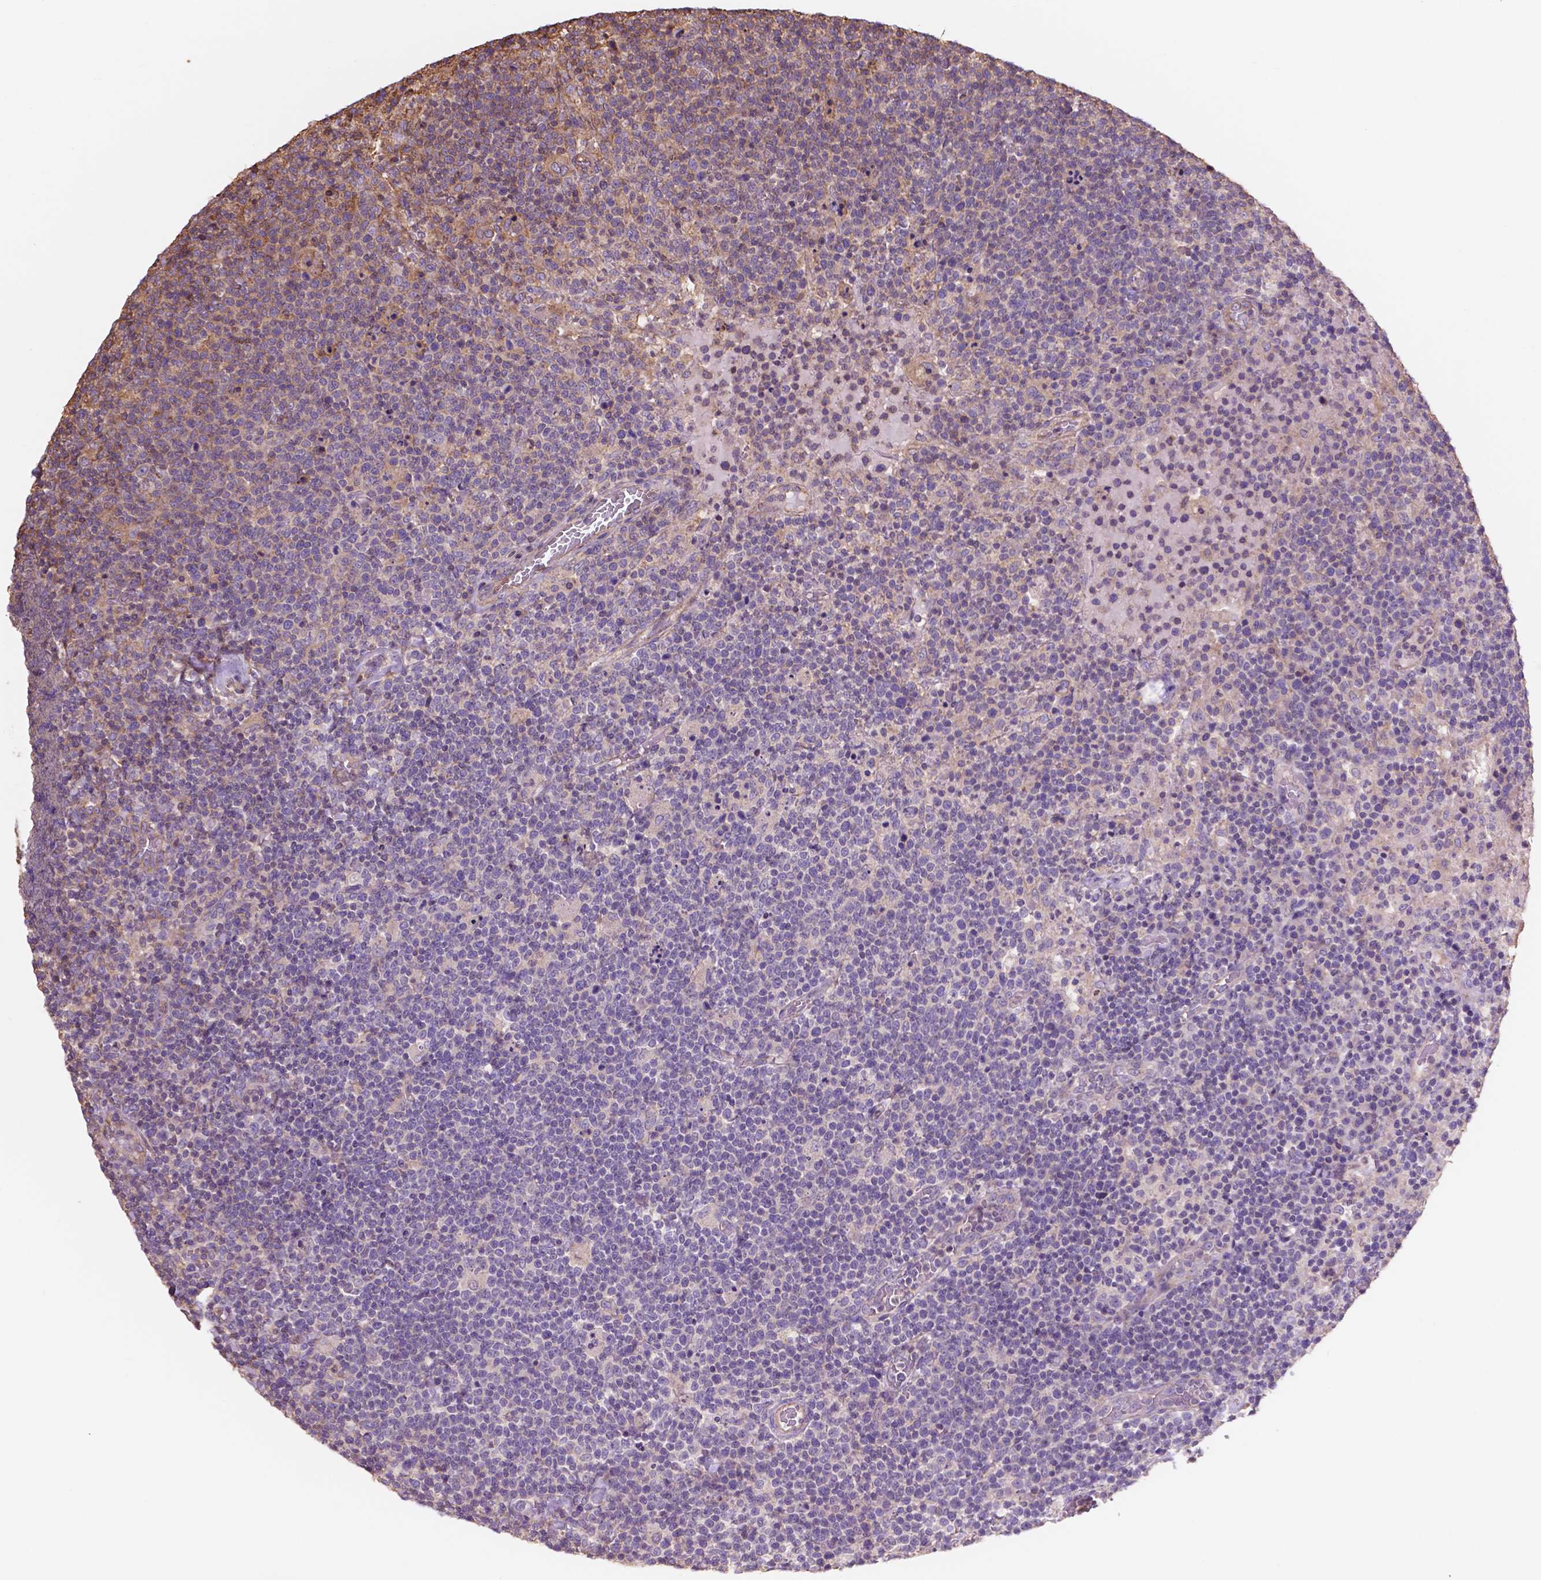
{"staining": {"intensity": "negative", "quantity": "none", "location": "none"}, "tissue": "lymphoma", "cell_type": "Tumor cells", "image_type": "cancer", "snomed": [{"axis": "morphology", "description": "Malignant lymphoma, non-Hodgkin's type, High grade"}, {"axis": "topography", "description": "Lymph node"}], "caption": "The micrograph demonstrates no staining of tumor cells in high-grade malignant lymphoma, non-Hodgkin's type.", "gene": "NIPA2", "patient": {"sex": "male", "age": 61}}